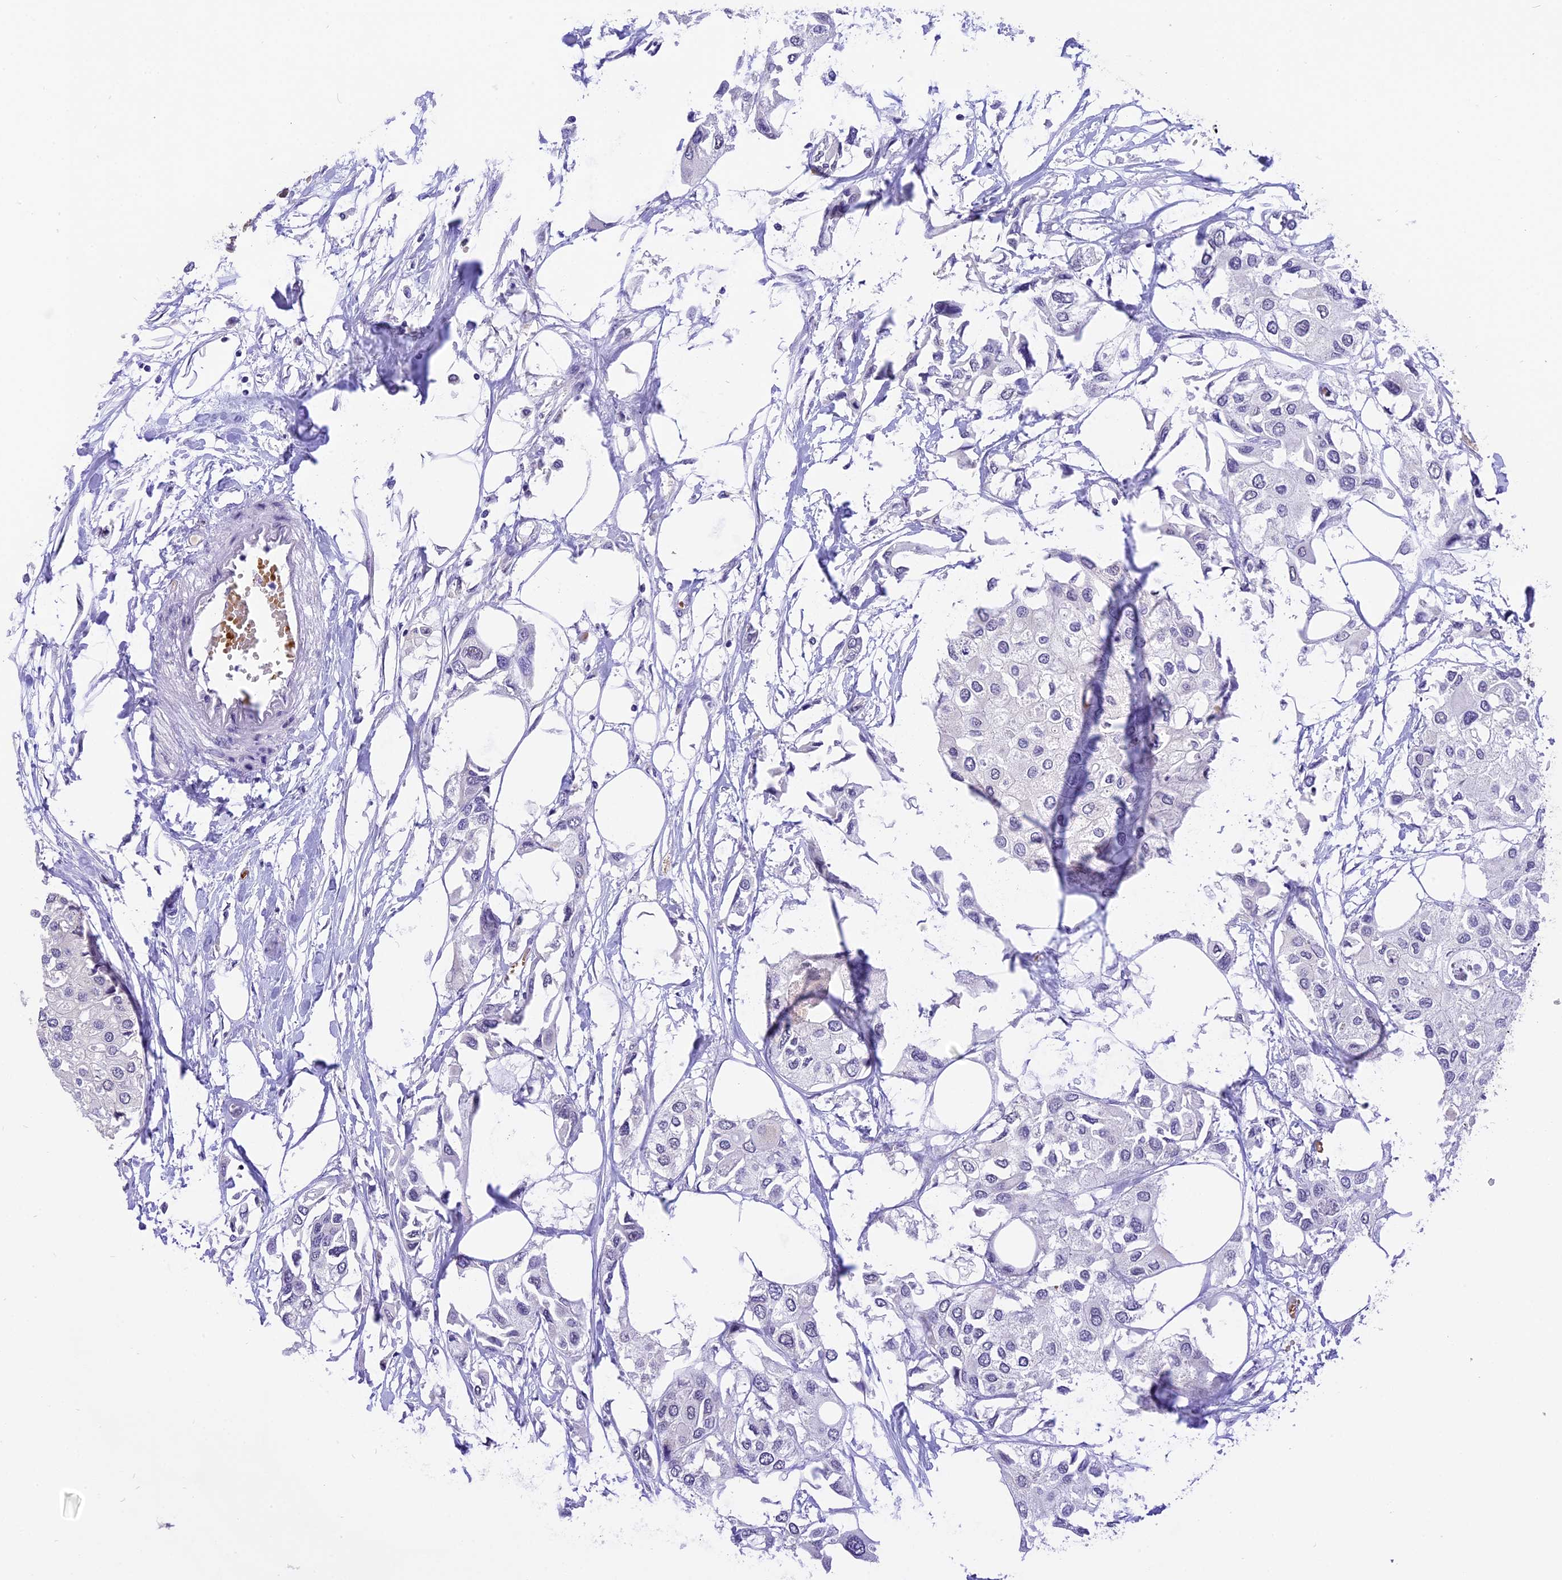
{"staining": {"intensity": "negative", "quantity": "none", "location": "none"}, "tissue": "urothelial cancer", "cell_type": "Tumor cells", "image_type": "cancer", "snomed": [{"axis": "morphology", "description": "Urothelial carcinoma, High grade"}, {"axis": "topography", "description": "Urinary bladder"}], "caption": "An image of urothelial carcinoma (high-grade) stained for a protein shows no brown staining in tumor cells. The staining was performed using DAB to visualize the protein expression in brown, while the nuclei were stained in blue with hematoxylin (Magnification: 20x).", "gene": "AHSP", "patient": {"sex": "male", "age": 64}}